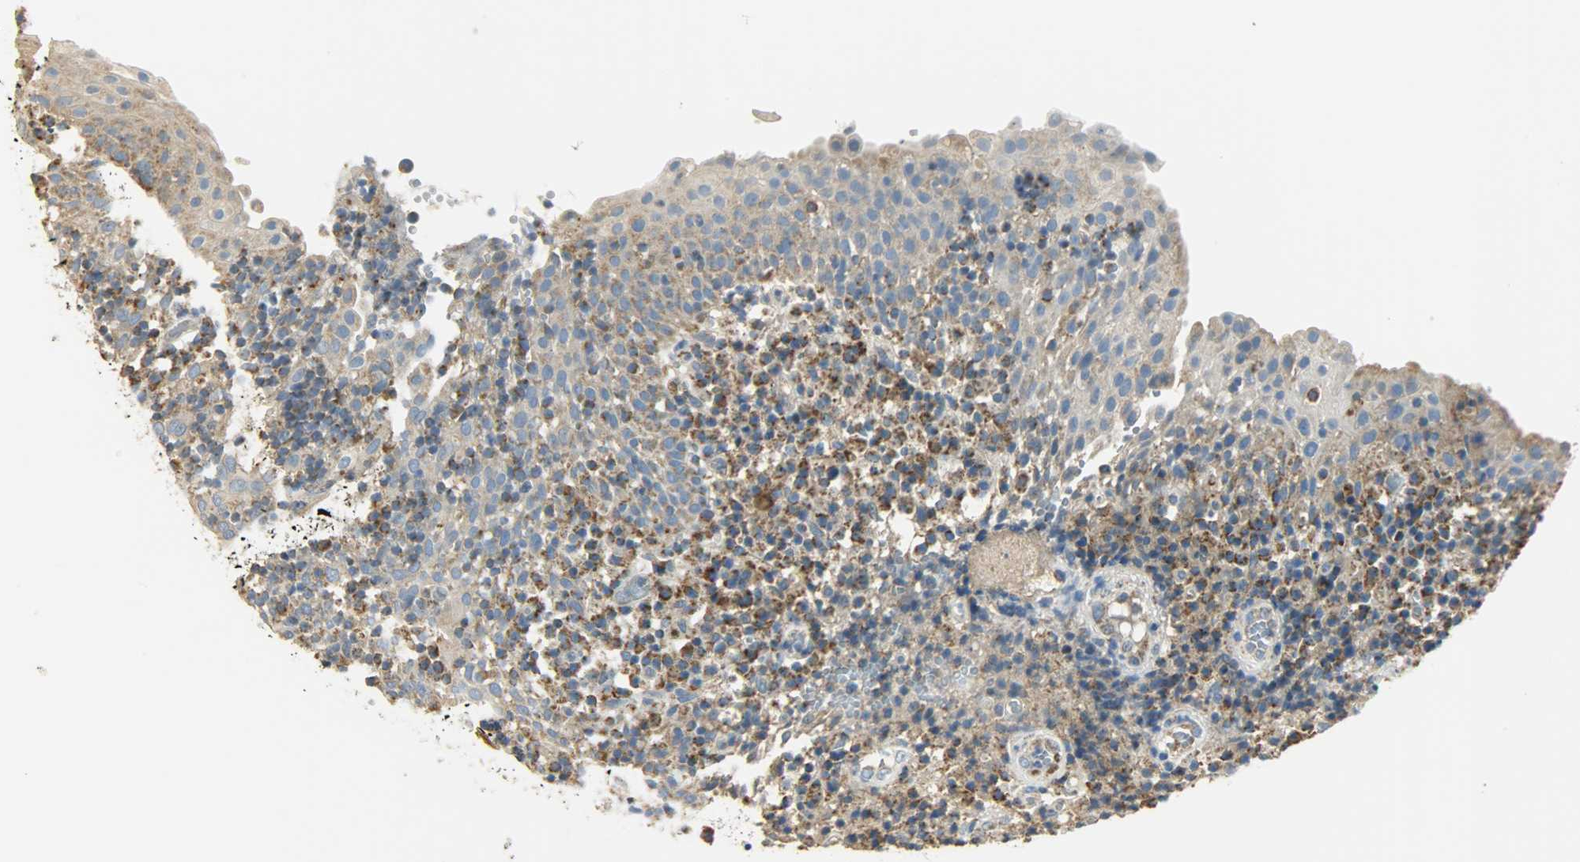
{"staining": {"intensity": "weak", "quantity": ">75%", "location": "cytoplasmic/membranous"}, "tissue": "tonsil", "cell_type": "Germinal center cells", "image_type": "normal", "snomed": [{"axis": "morphology", "description": "Normal tissue, NOS"}, {"axis": "topography", "description": "Tonsil"}], "caption": "The immunohistochemical stain shows weak cytoplasmic/membranous staining in germinal center cells of benign tonsil.", "gene": "NNT", "patient": {"sex": "female", "age": 40}}